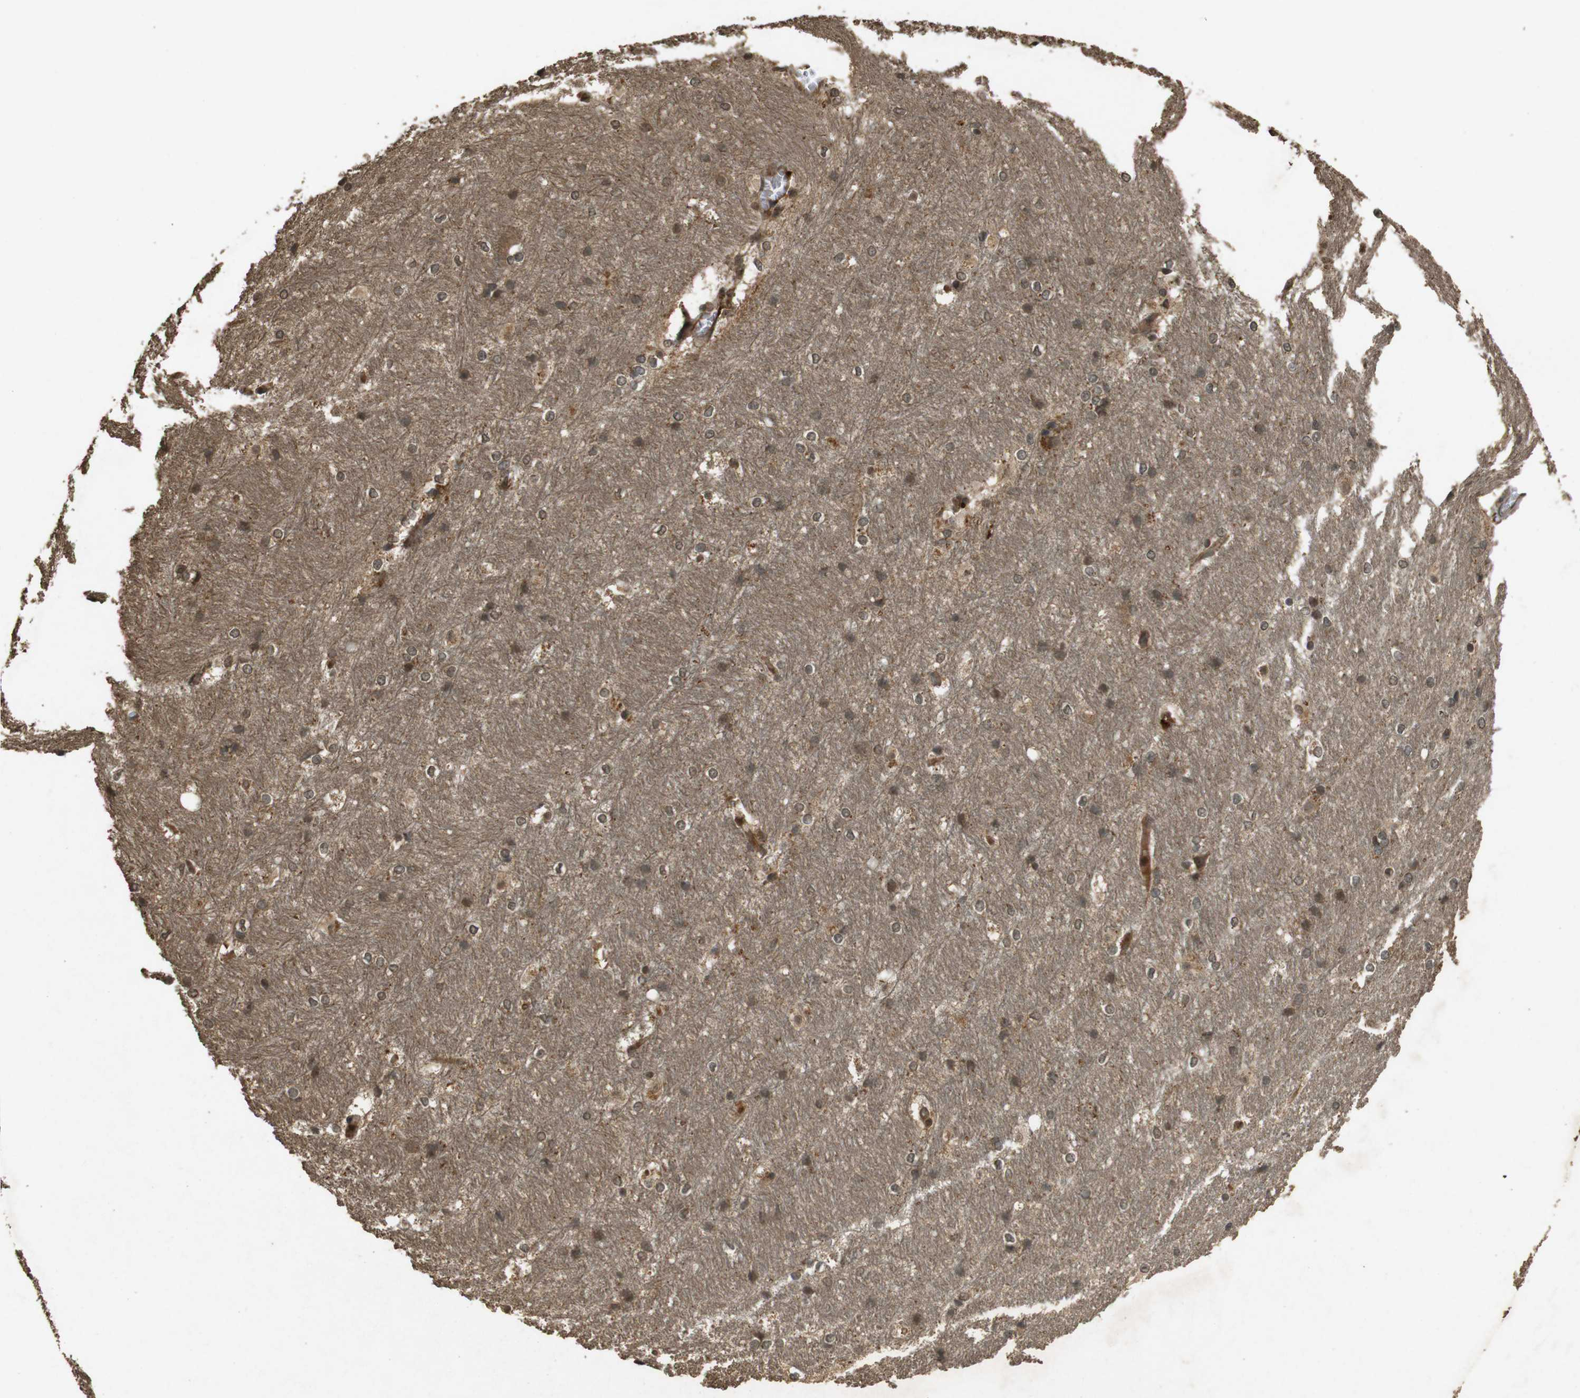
{"staining": {"intensity": "moderate", "quantity": "25%-75%", "location": "nuclear"}, "tissue": "hippocampus", "cell_type": "Glial cells", "image_type": "normal", "snomed": [{"axis": "morphology", "description": "Normal tissue, NOS"}, {"axis": "topography", "description": "Hippocampus"}], "caption": "Protein analysis of unremarkable hippocampus shows moderate nuclear positivity in about 25%-75% of glial cells. The staining was performed using DAB, with brown indicating positive protein expression. Nuclei are stained blue with hematoxylin.", "gene": "TAP1", "patient": {"sex": "female", "age": 19}}